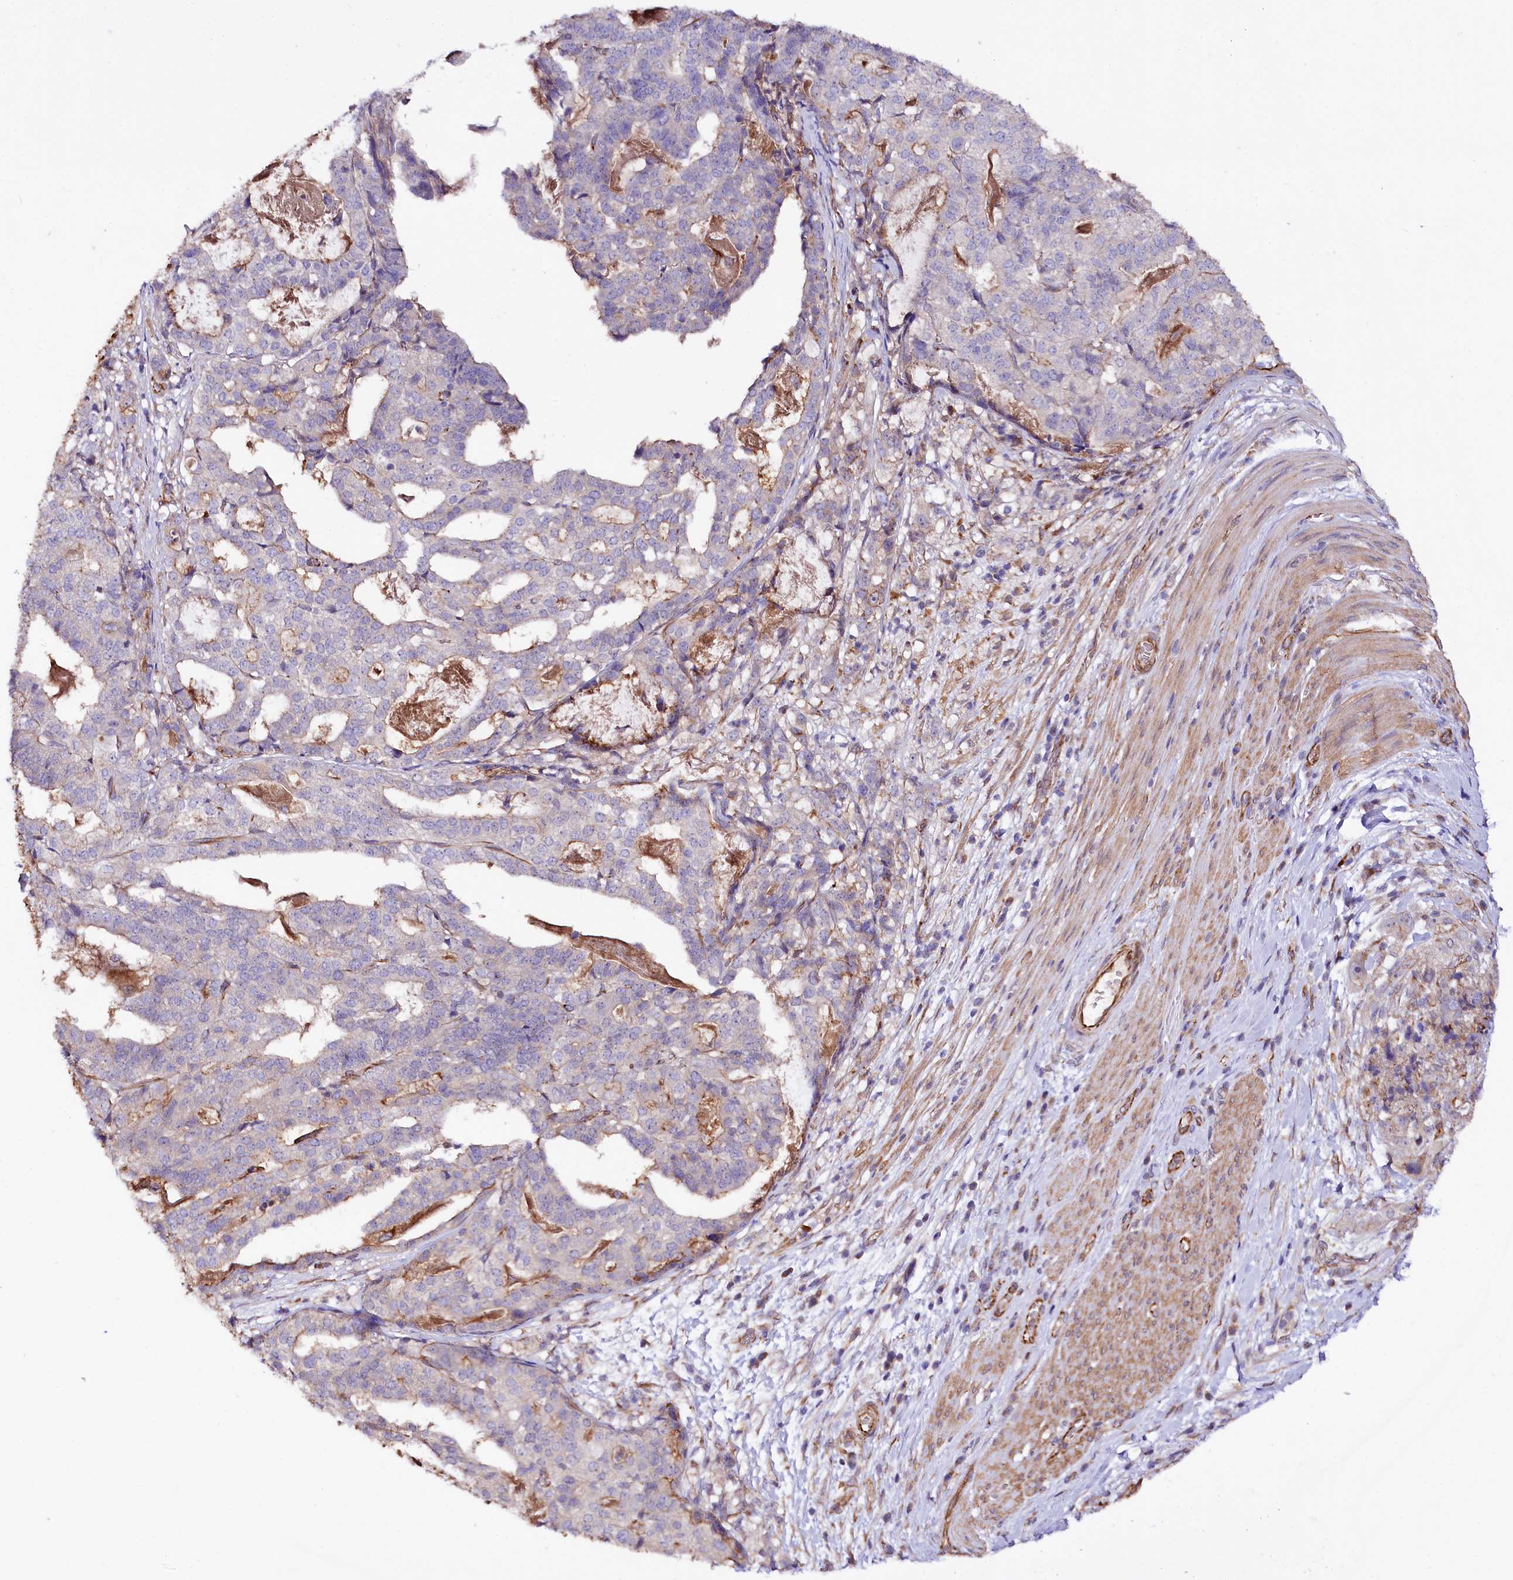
{"staining": {"intensity": "negative", "quantity": "none", "location": "none"}, "tissue": "stomach cancer", "cell_type": "Tumor cells", "image_type": "cancer", "snomed": [{"axis": "morphology", "description": "Adenocarcinoma, NOS"}, {"axis": "topography", "description": "Stomach"}], "caption": "Immunohistochemistry of adenocarcinoma (stomach) demonstrates no positivity in tumor cells.", "gene": "TTC12", "patient": {"sex": "male", "age": 48}}